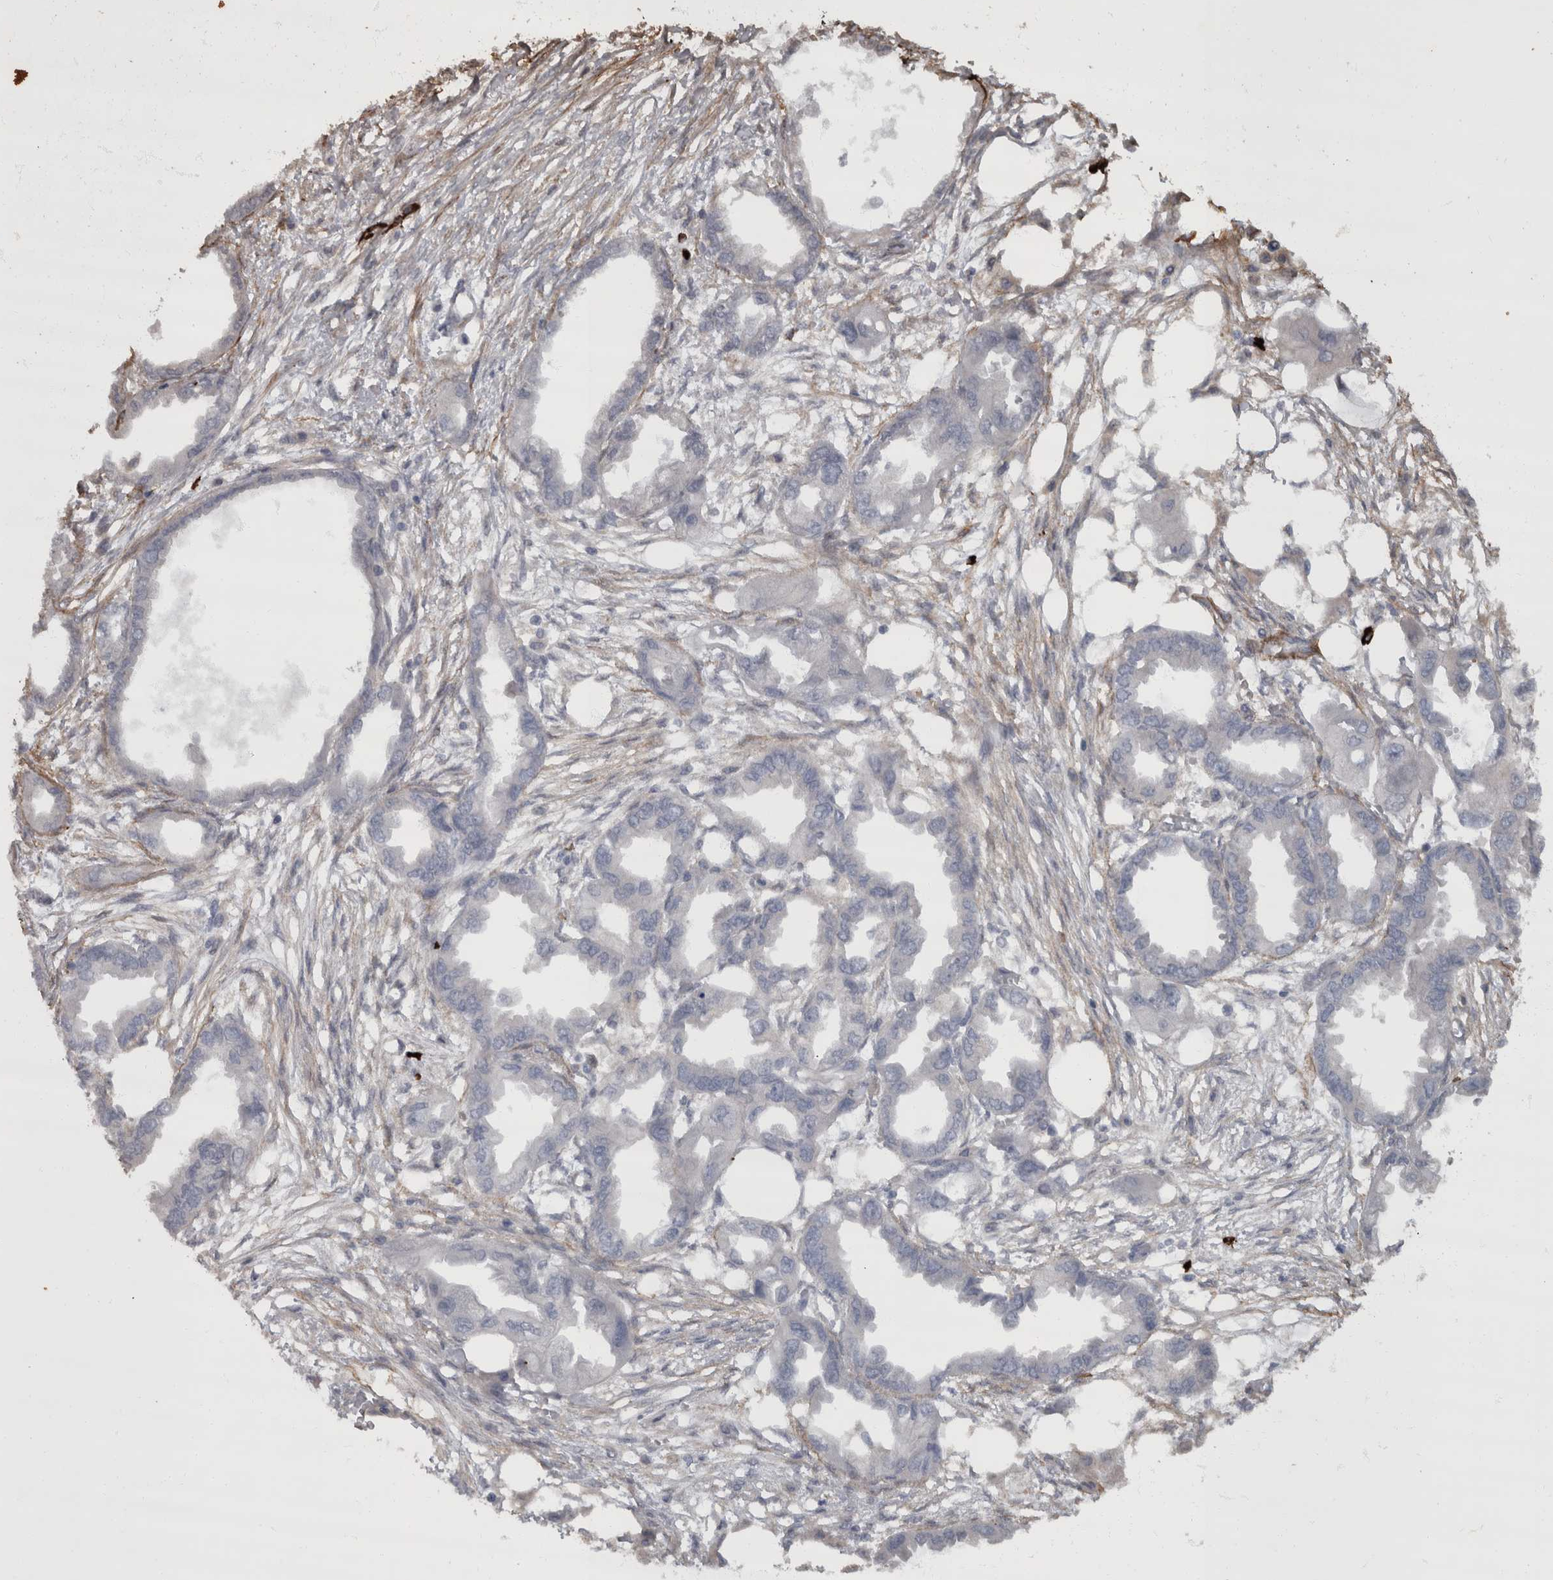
{"staining": {"intensity": "negative", "quantity": "none", "location": "none"}, "tissue": "endometrial cancer", "cell_type": "Tumor cells", "image_type": "cancer", "snomed": [{"axis": "morphology", "description": "Adenocarcinoma, NOS"}, {"axis": "morphology", "description": "Adenocarcinoma, metastatic, NOS"}, {"axis": "topography", "description": "Adipose tissue"}, {"axis": "topography", "description": "Endometrium"}], "caption": "The immunohistochemistry histopathology image has no significant expression in tumor cells of endometrial adenocarcinoma tissue. (DAB (3,3'-diaminobenzidine) immunohistochemistry (IHC) with hematoxylin counter stain).", "gene": "MASTL", "patient": {"sex": "female", "age": 67}}